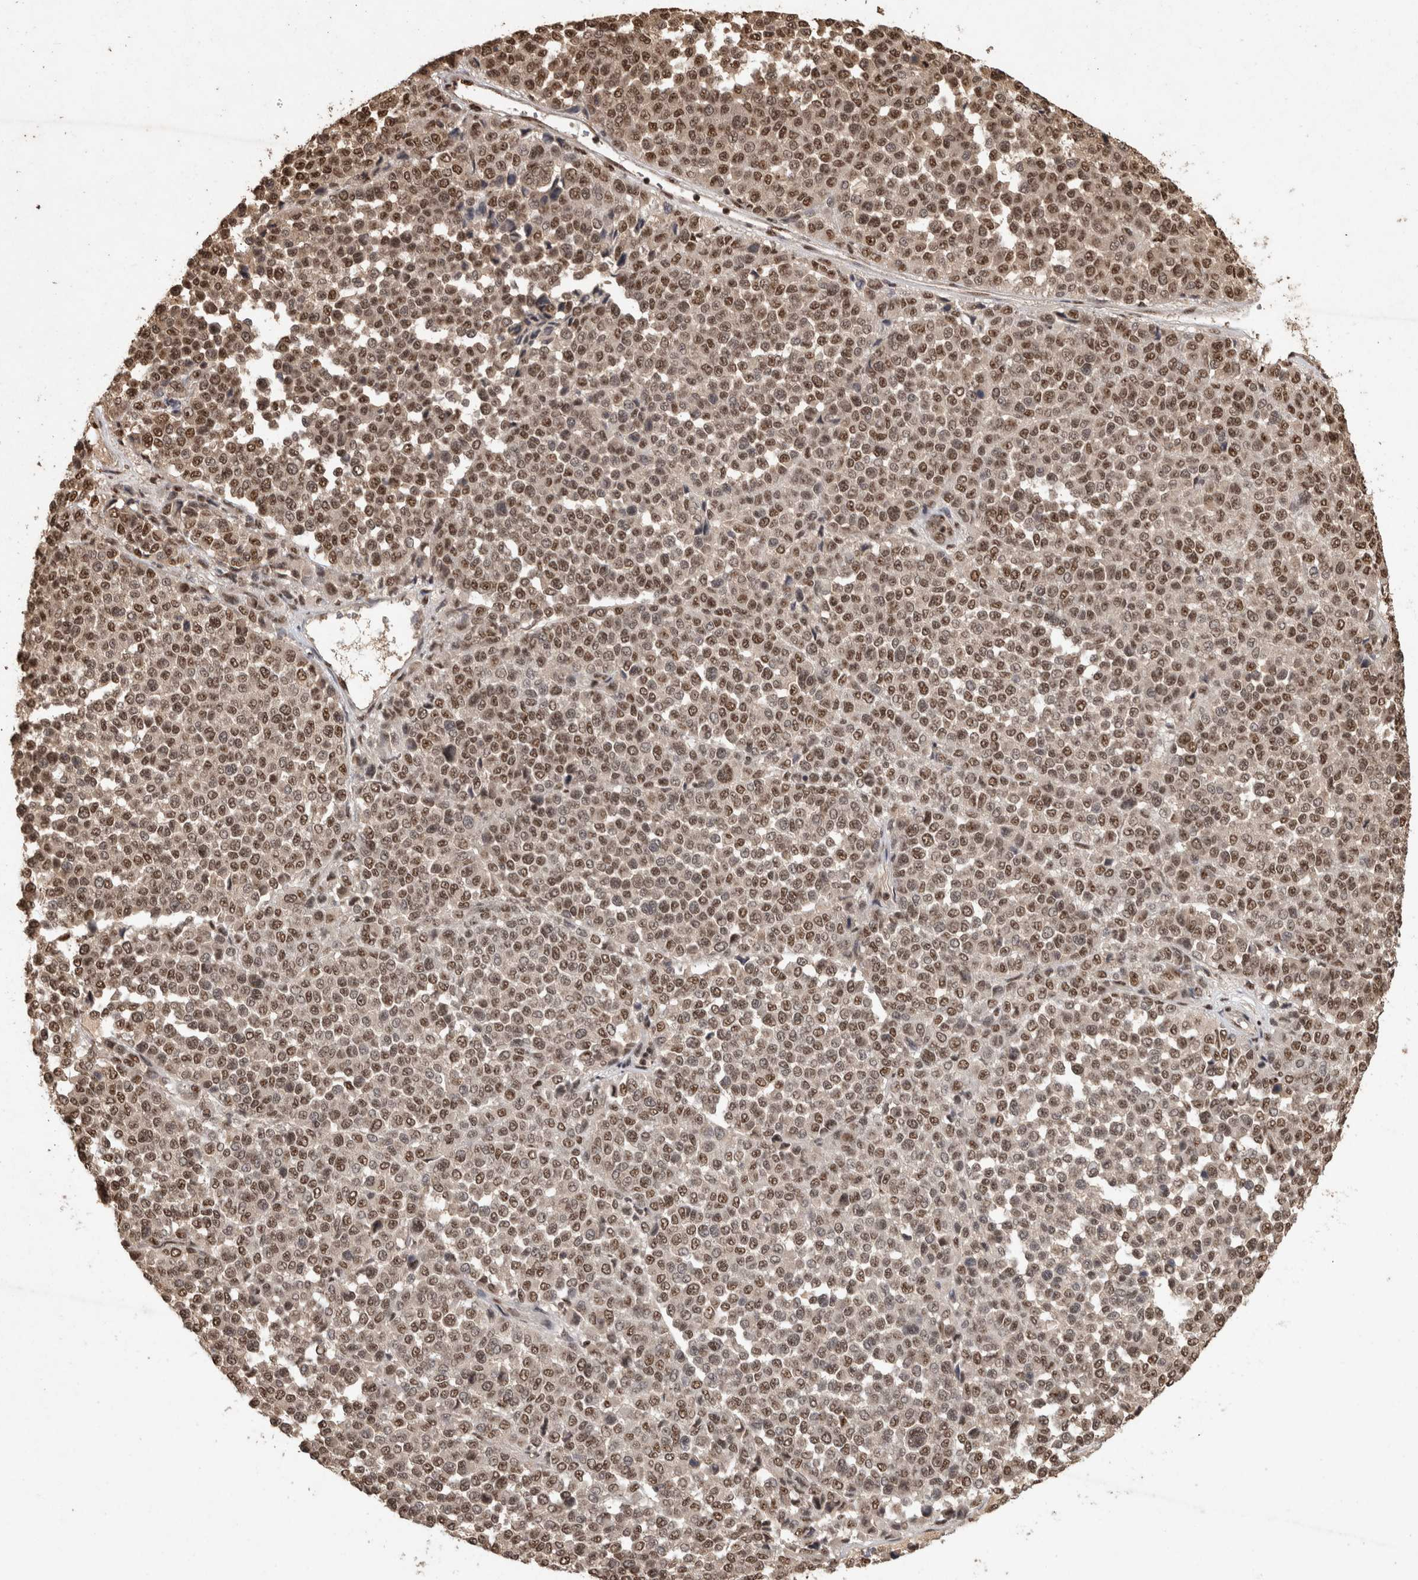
{"staining": {"intensity": "moderate", "quantity": ">75%", "location": "nuclear"}, "tissue": "melanoma", "cell_type": "Tumor cells", "image_type": "cancer", "snomed": [{"axis": "morphology", "description": "Malignant melanoma, Metastatic site"}, {"axis": "topography", "description": "Pancreas"}], "caption": "Immunohistochemistry (IHC) of human malignant melanoma (metastatic site) shows medium levels of moderate nuclear positivity in approximately >75% of tumor cells.", "gene": "RAD50", "patient": {"sex": "female", "age": 30}}